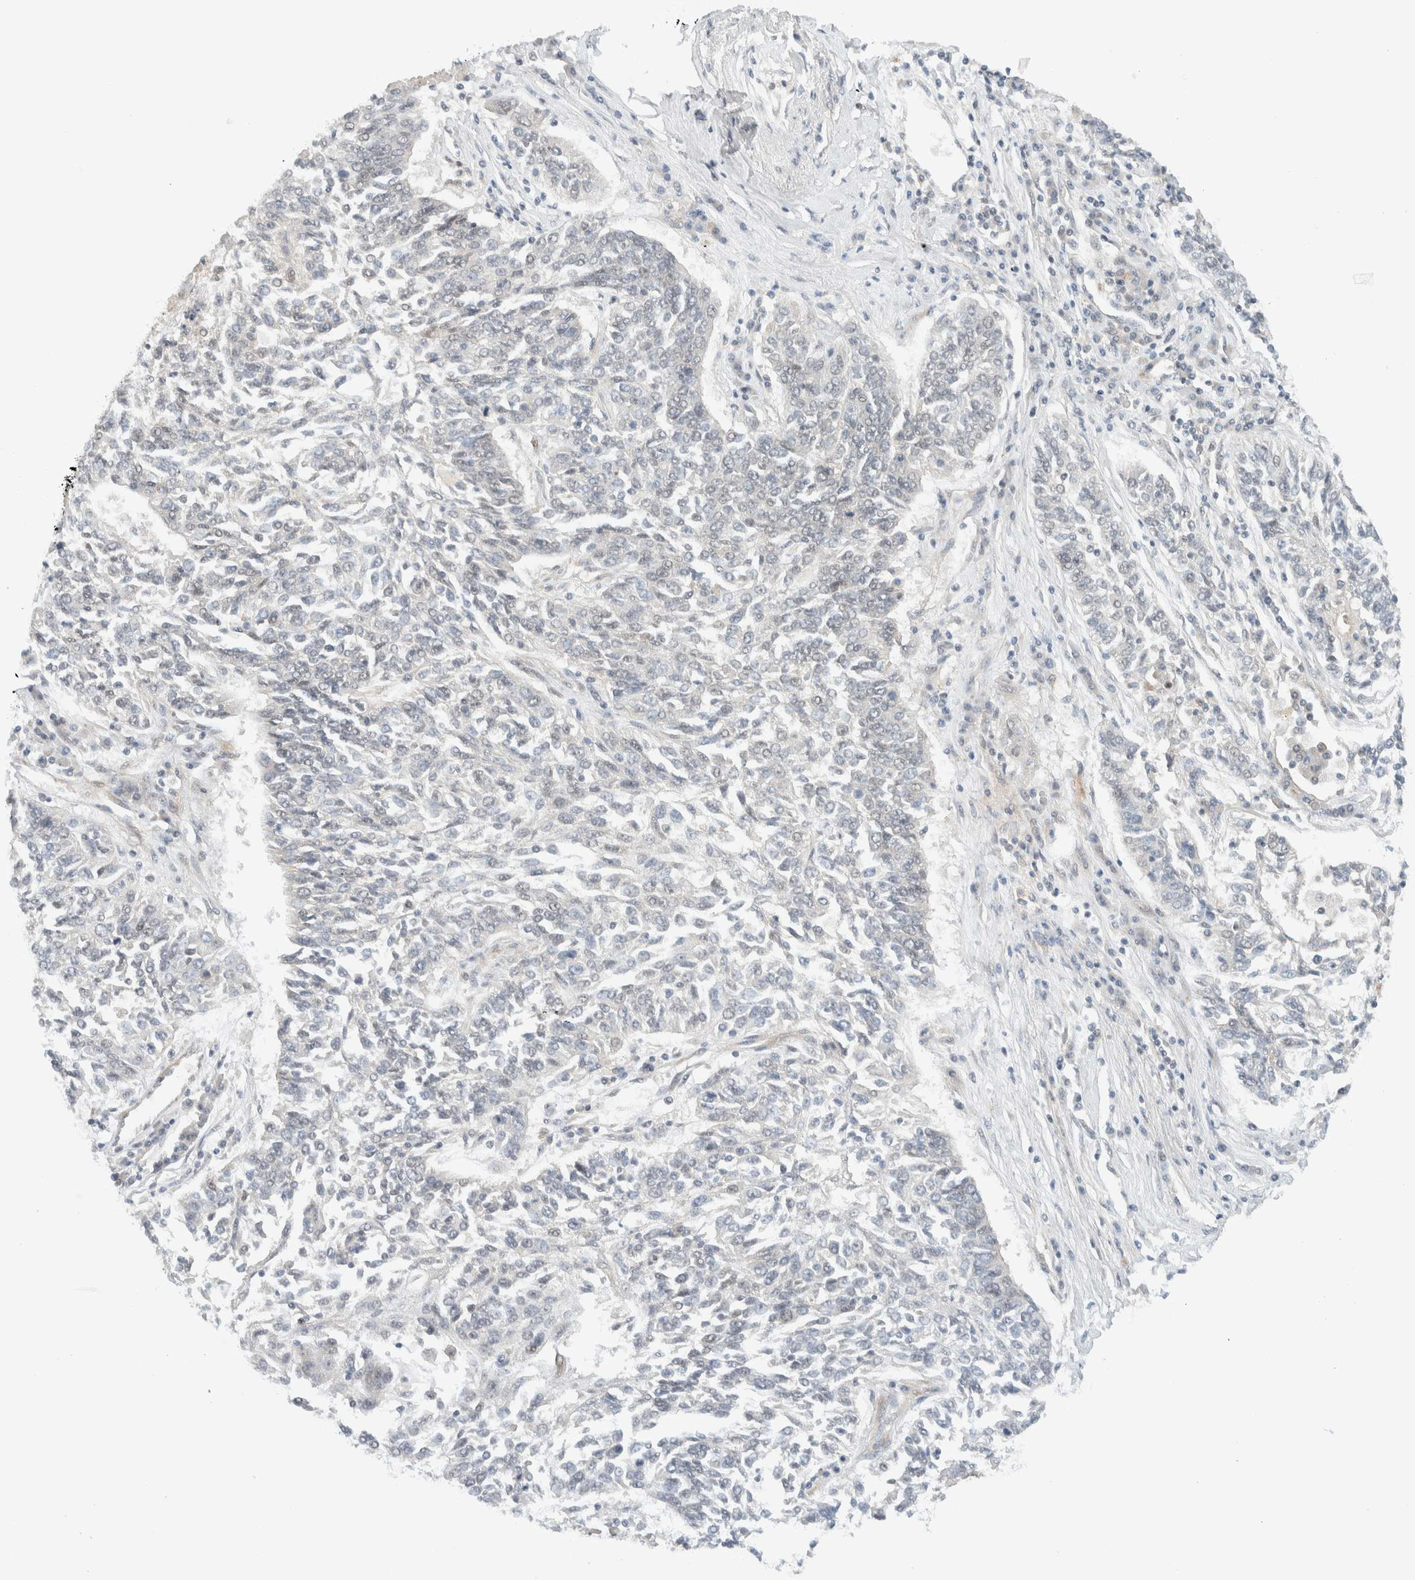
{"staining": {"intensity": "negative", "quantity": "none", "location": "none"}, "tissue": "lung cancer", "cell_type": "Tumor cells", "image_type": "cancer", "snomed": [{"axis": "morphology", "description": "Normal tissue, NOS"}, {"axis": "morphology", "description": "Squamous cell carcinoma, NOS"}, {"axis": "topography", "description": "Cartilage tissue"}, {"axis": "topography", "description": "Bronchus"}, {"axis": "topography", "description": "Lung"}], "caption": "Immunohistochemistry (IHC) of lung cancer (squamous cell carcinoma) displays no expression in tumor cells.", "gene": "C8orf76", "patient": {"sex": "female", "age": 49}}